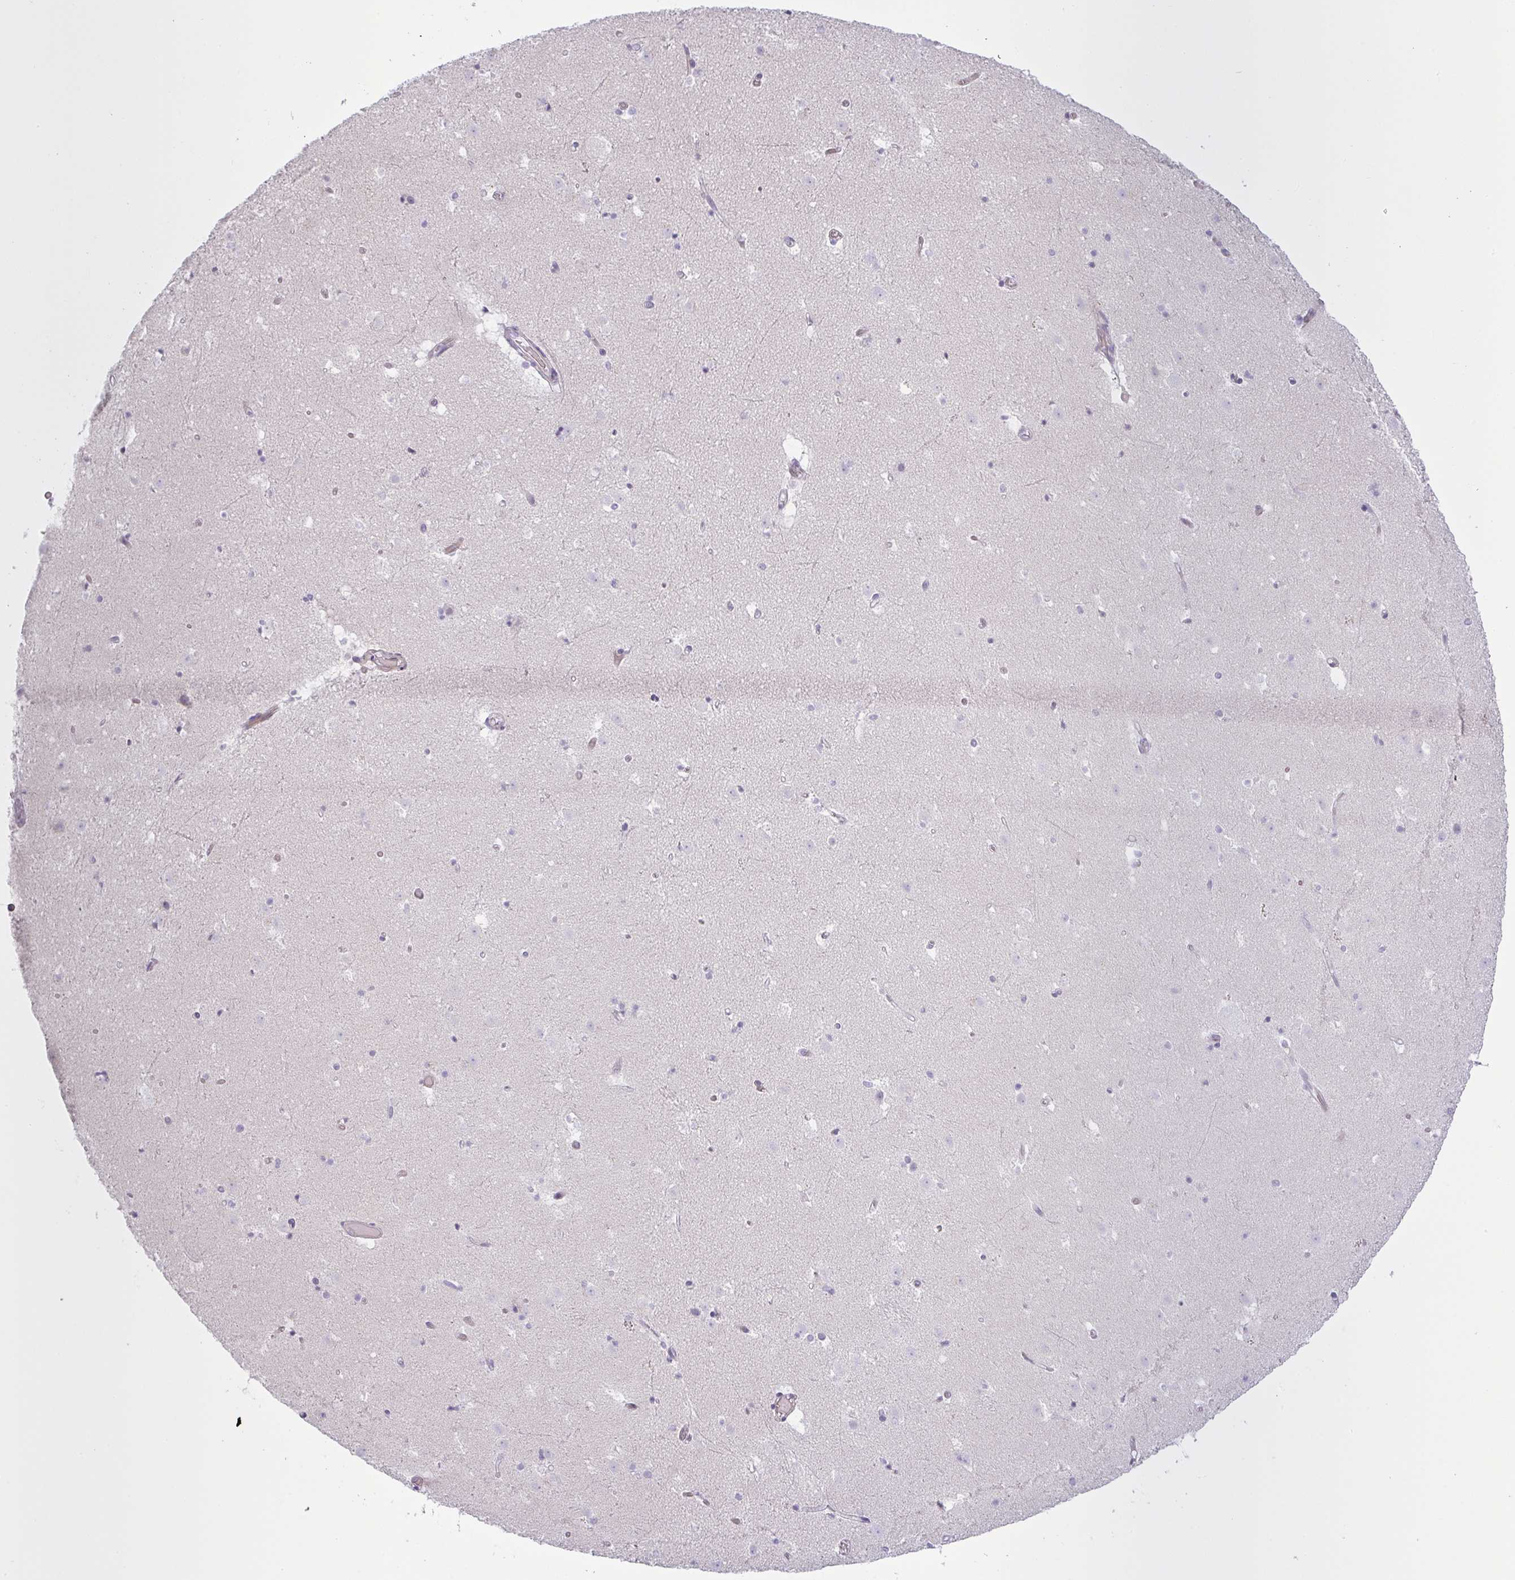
{"staining": {"intensity": "negative", "quantity": "none", "location": "none"}, "tissue": "caudate", "cell_type": "Glial cells", "image_type": "normal", "snomed": [{"axis": "morphology", "description": "Normal tissue, NOS"}, {"axis": "topography", "description": "Lateral ventricle wall"}], "caption": "A micrograph of human caudate is negative for staining in glial cells. Brightfield microscopy of immunohistochemistry (IHC) stained with DAB (brown) and hematoxylin (blue), captured at high magnification.", "gene": "SIRPB2", "patient": {"sex": "male", "age": 37}}